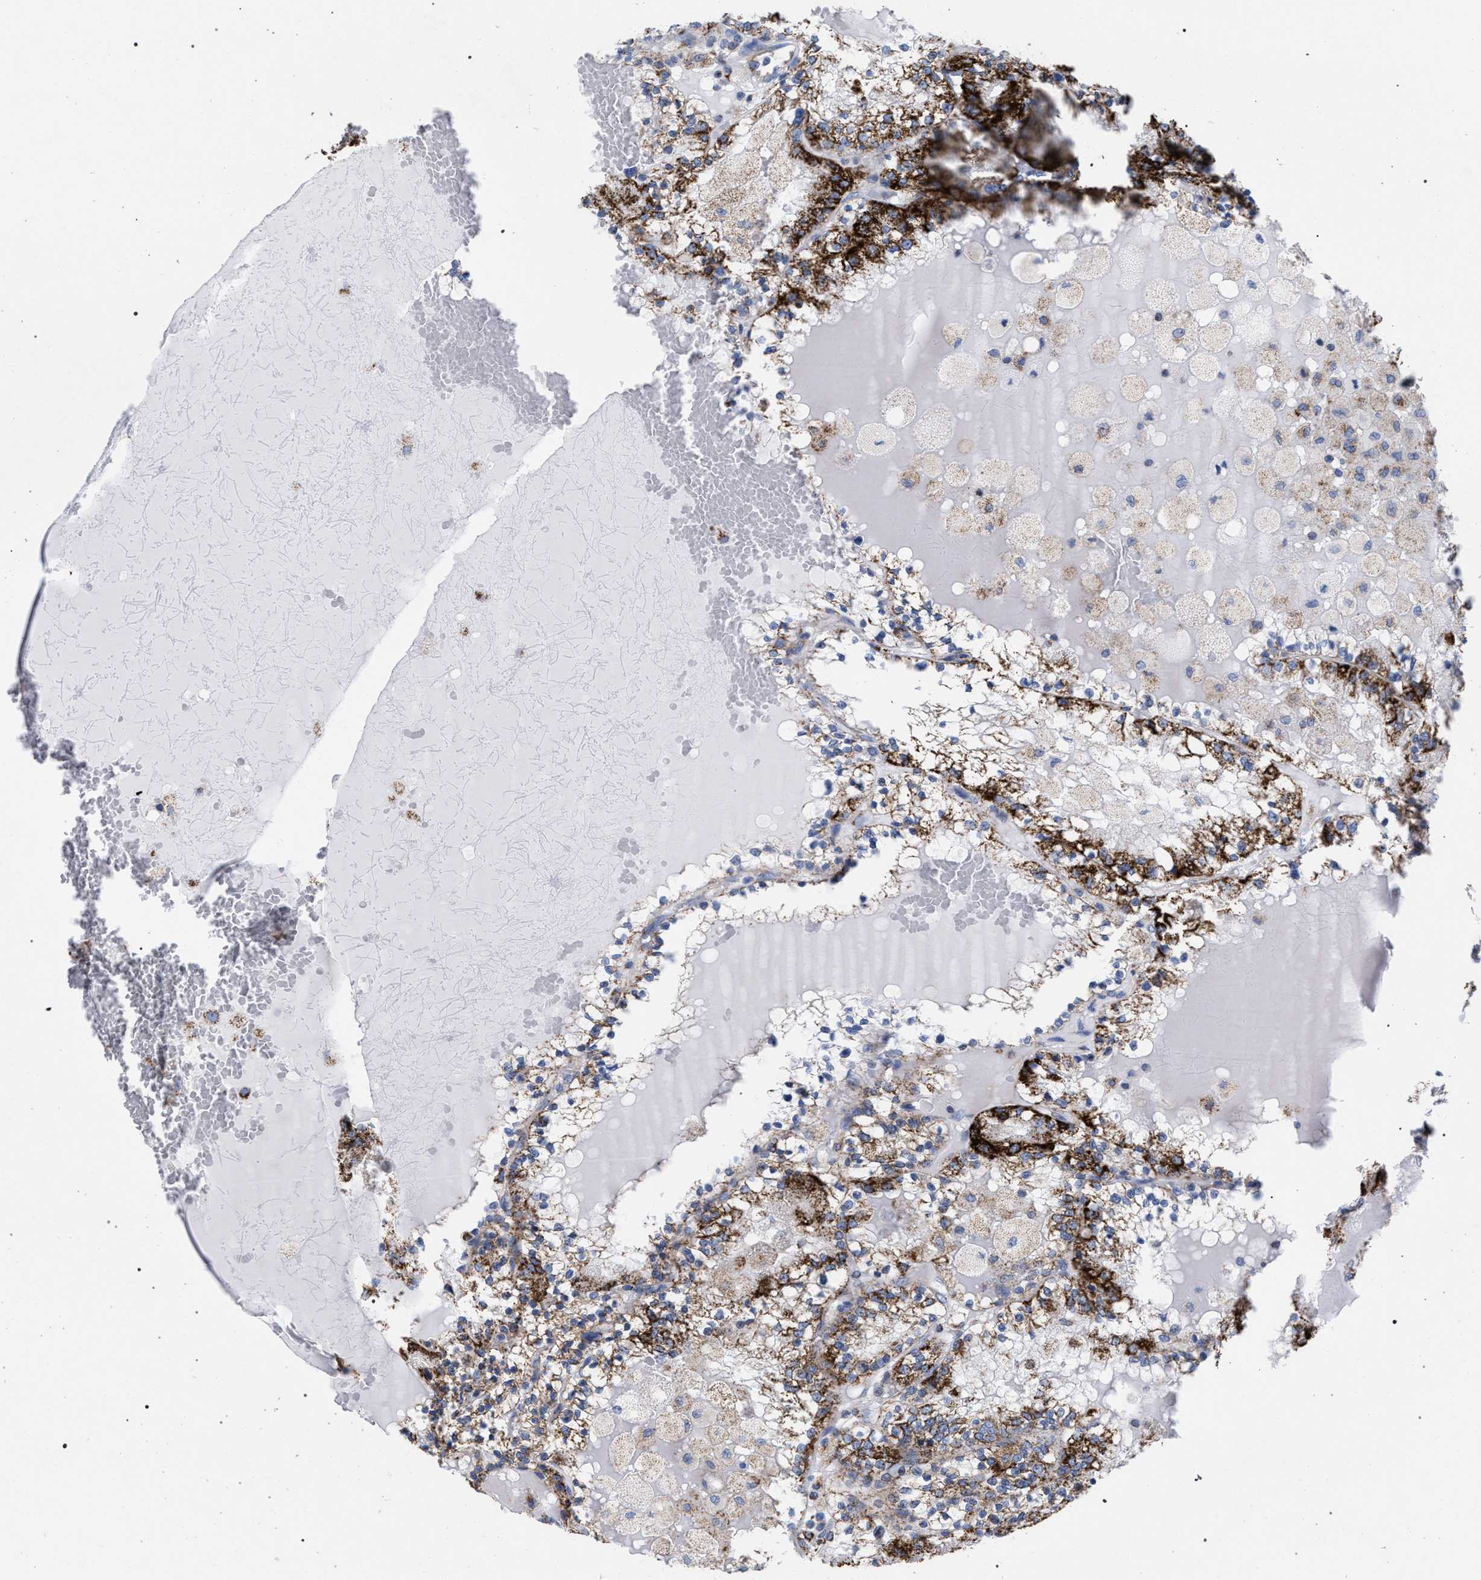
{"staining": {"intensity": "strong", "quantity": ">75%", "location": "cytoplasmic/membranous"}, "tissue": "renal cancer", "cell_type": "Tumor cells", "image_type": "cancer", "snomed": [{"axis": "morphology", "description": "Adenocarcinoma, NOS"}, {"axis": "topography", "description": "Kidney"}], "caption": "Immunohistochemical staining of human renal adenocarcinoma reveals high levels of strong cytoplasmic/membranous expression in approximately >75% of tumor cells.", "gene": "ACADS", "patient": {"sex": "female", "age": 56}}